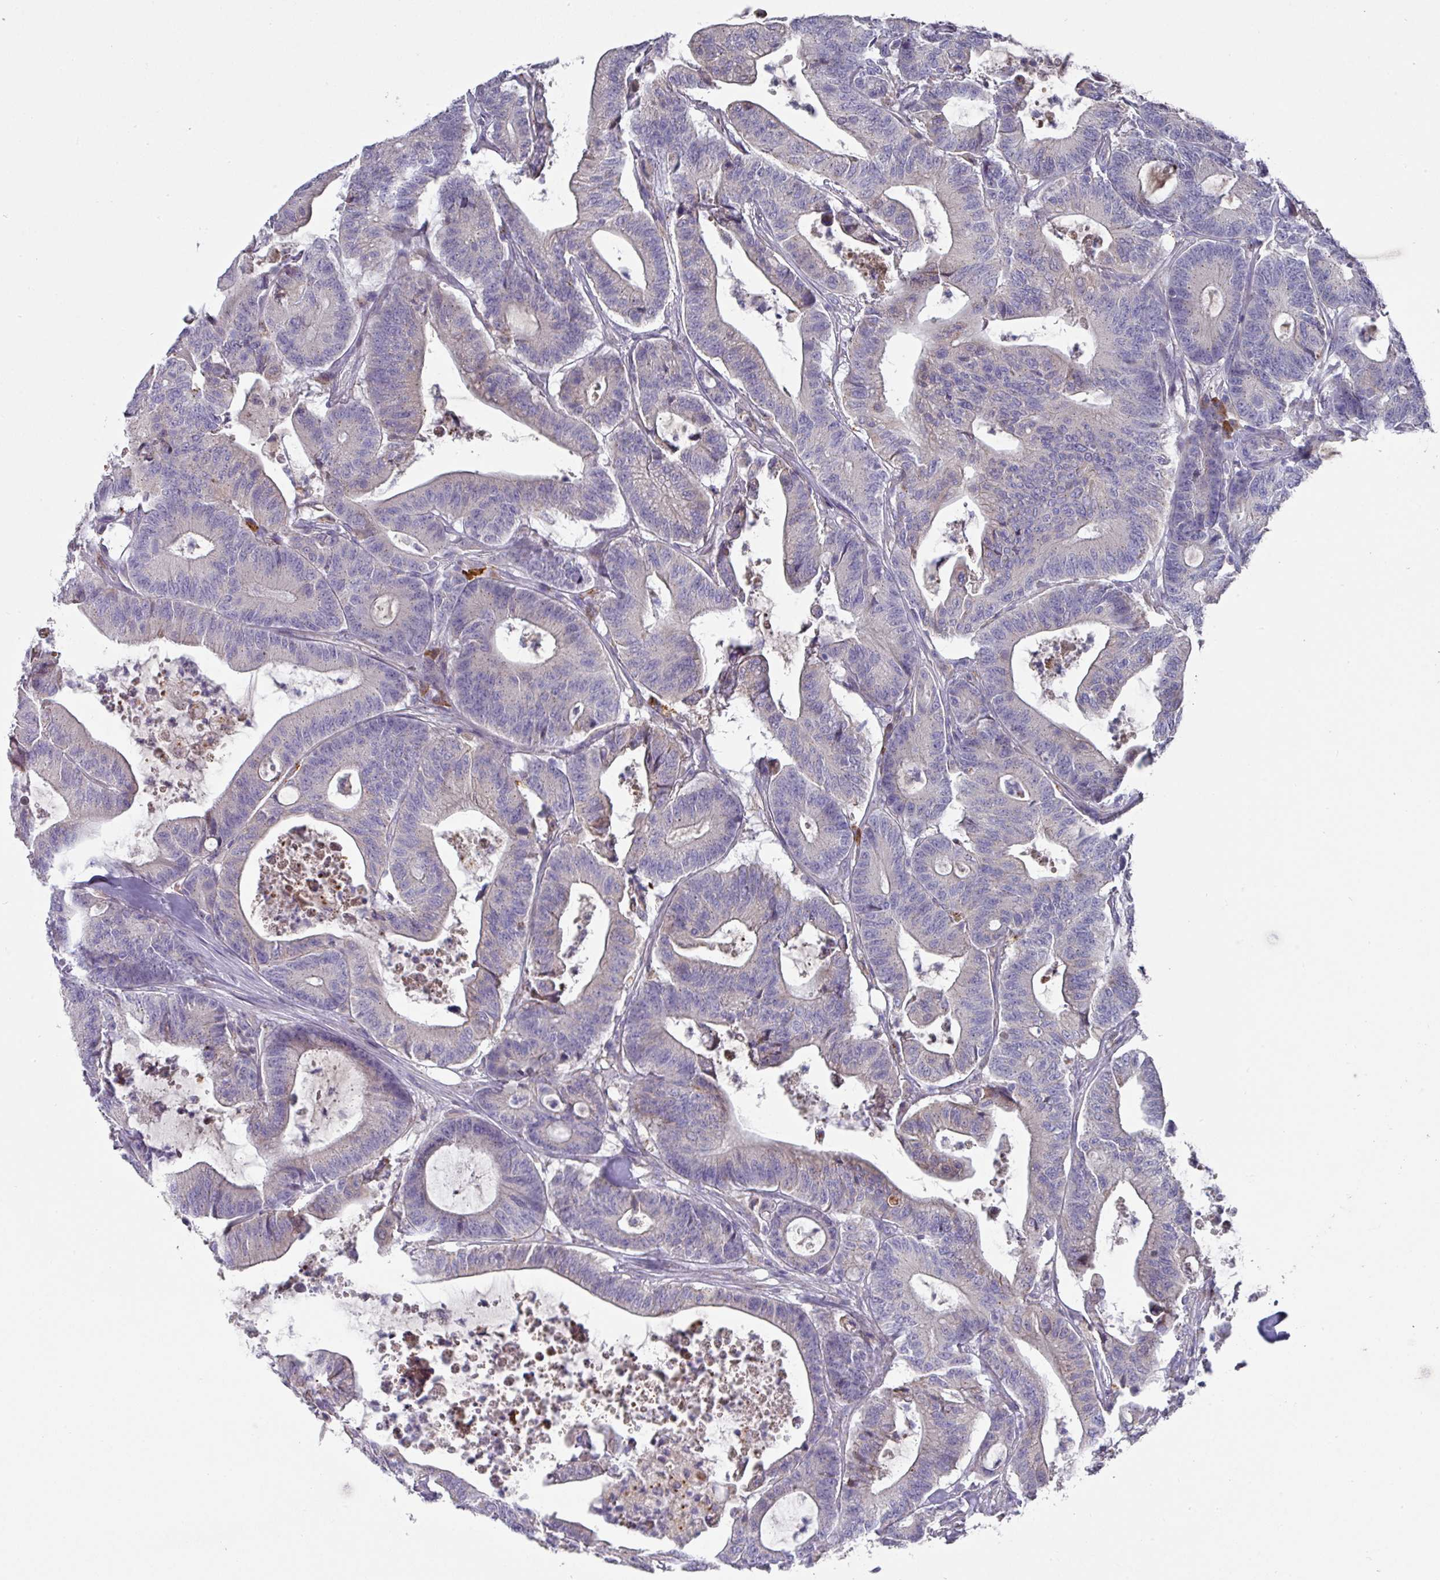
{"staining": {"intensity": "negative", "quantity": "none", "location": "none"}, "tissue": "colorectal cancer", "cell_type": "Tumor cells", "image_type": "cancer", "snomed": [{"axis": "morphology", "description": "Adenocarcinoma, NOS"}, {"axis": "topography", "description": "Colon"}], "caption": "Immunohistochemistry photomicrograph of neoplastic tissue: human colorectal cancer (adenocarcinoma) stained with DAB reveals no significant protein expression in tumor cells.", "gene": "IL4R", "patient": {"sex": "female", "age": 84}}